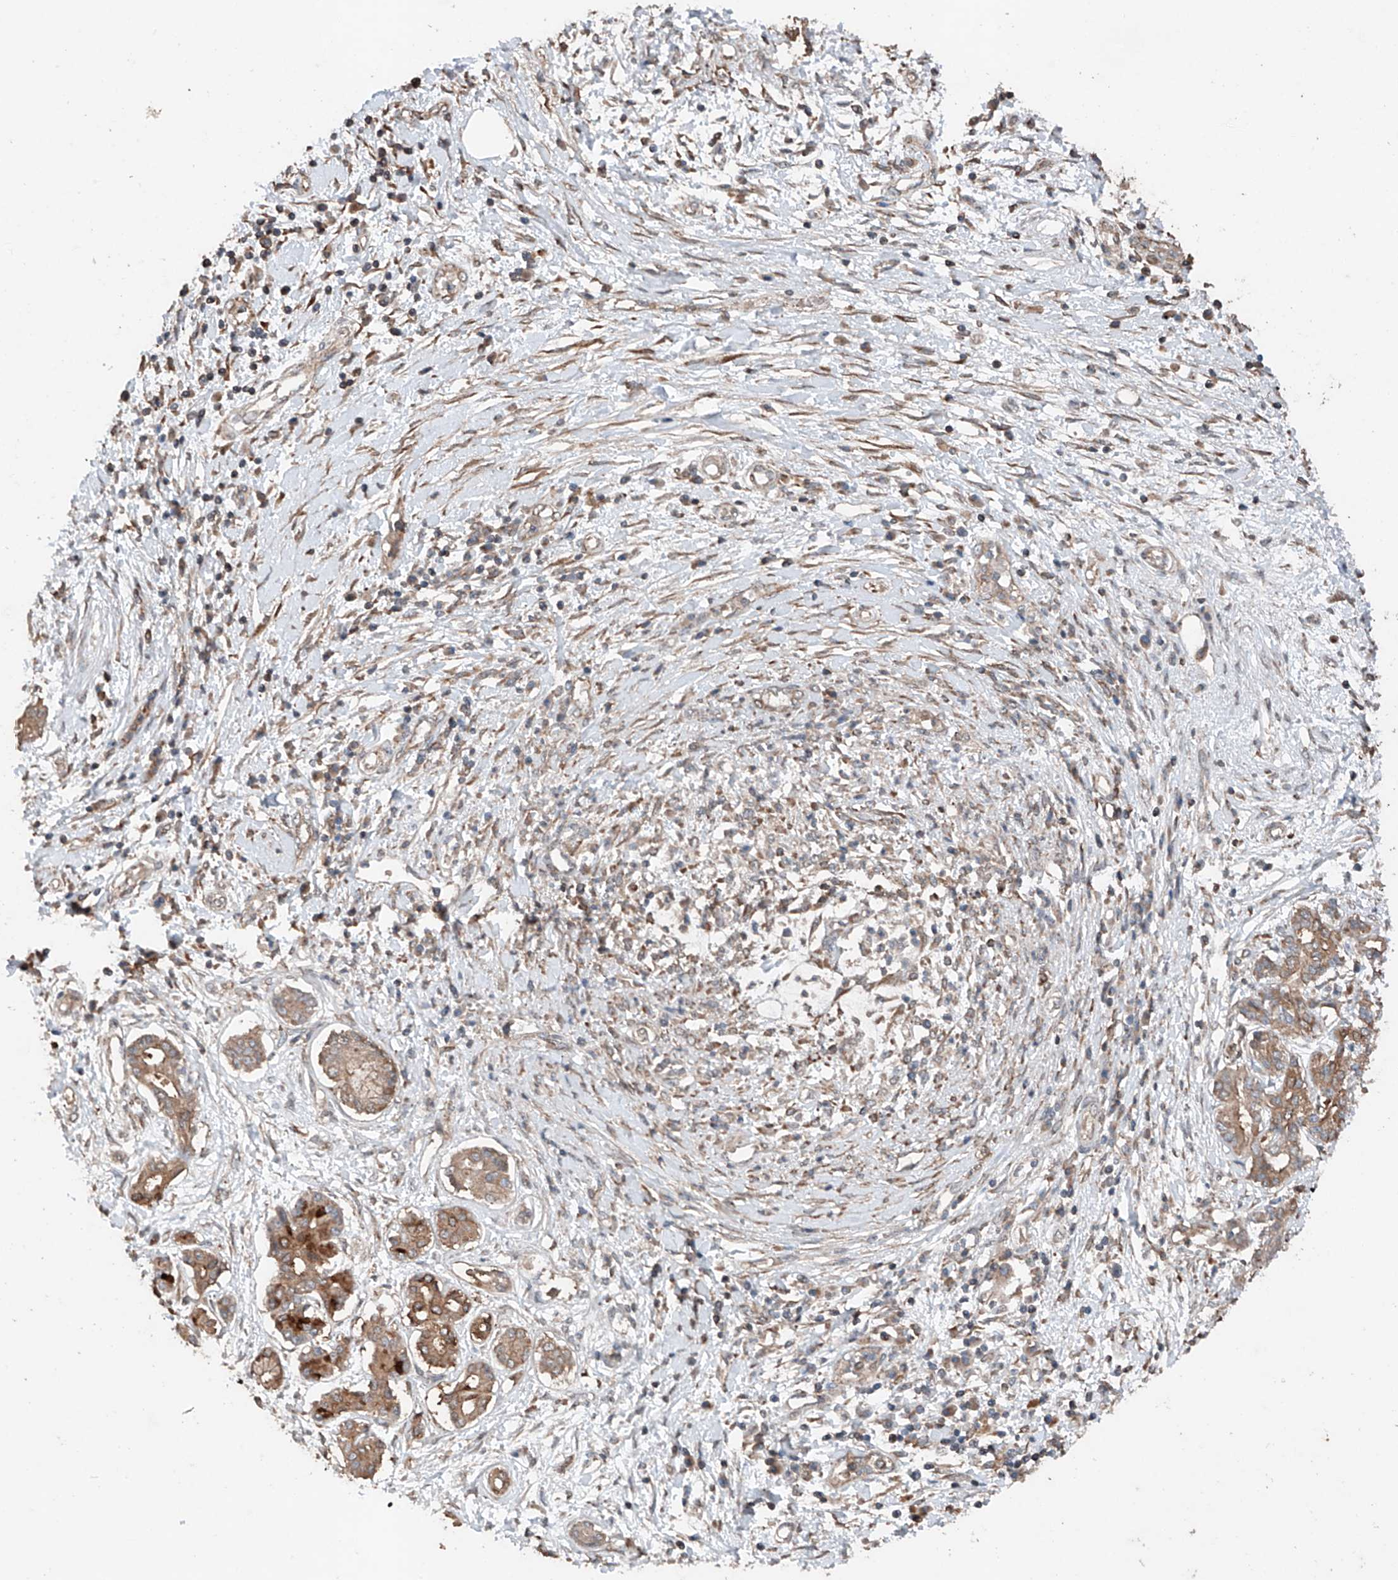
{"staining": {"intensity": "moderate", "quantity": ">75%", "location": "cytoplasmic/membranous"}, "tissue": "pancreatic cancer", "cell_type": "Tumor cells", "image_type": "cancer", "snomed": [{"axis": "morphology", "description": "Adenocarcinoma, NOS"}, {"axis": "topography", "description": "Pancreas"}], "caption": "Immunohistochemistry (IHC) micrograph of human pancreatic adenocarcinoma stained for a protein (brown), which shows medium levels of moderate cytoplasmic/membranous staining in approximately >75% of tumor cells.", "gene": "AP4B1", "patient": {"sex": "female", "age": 56}}